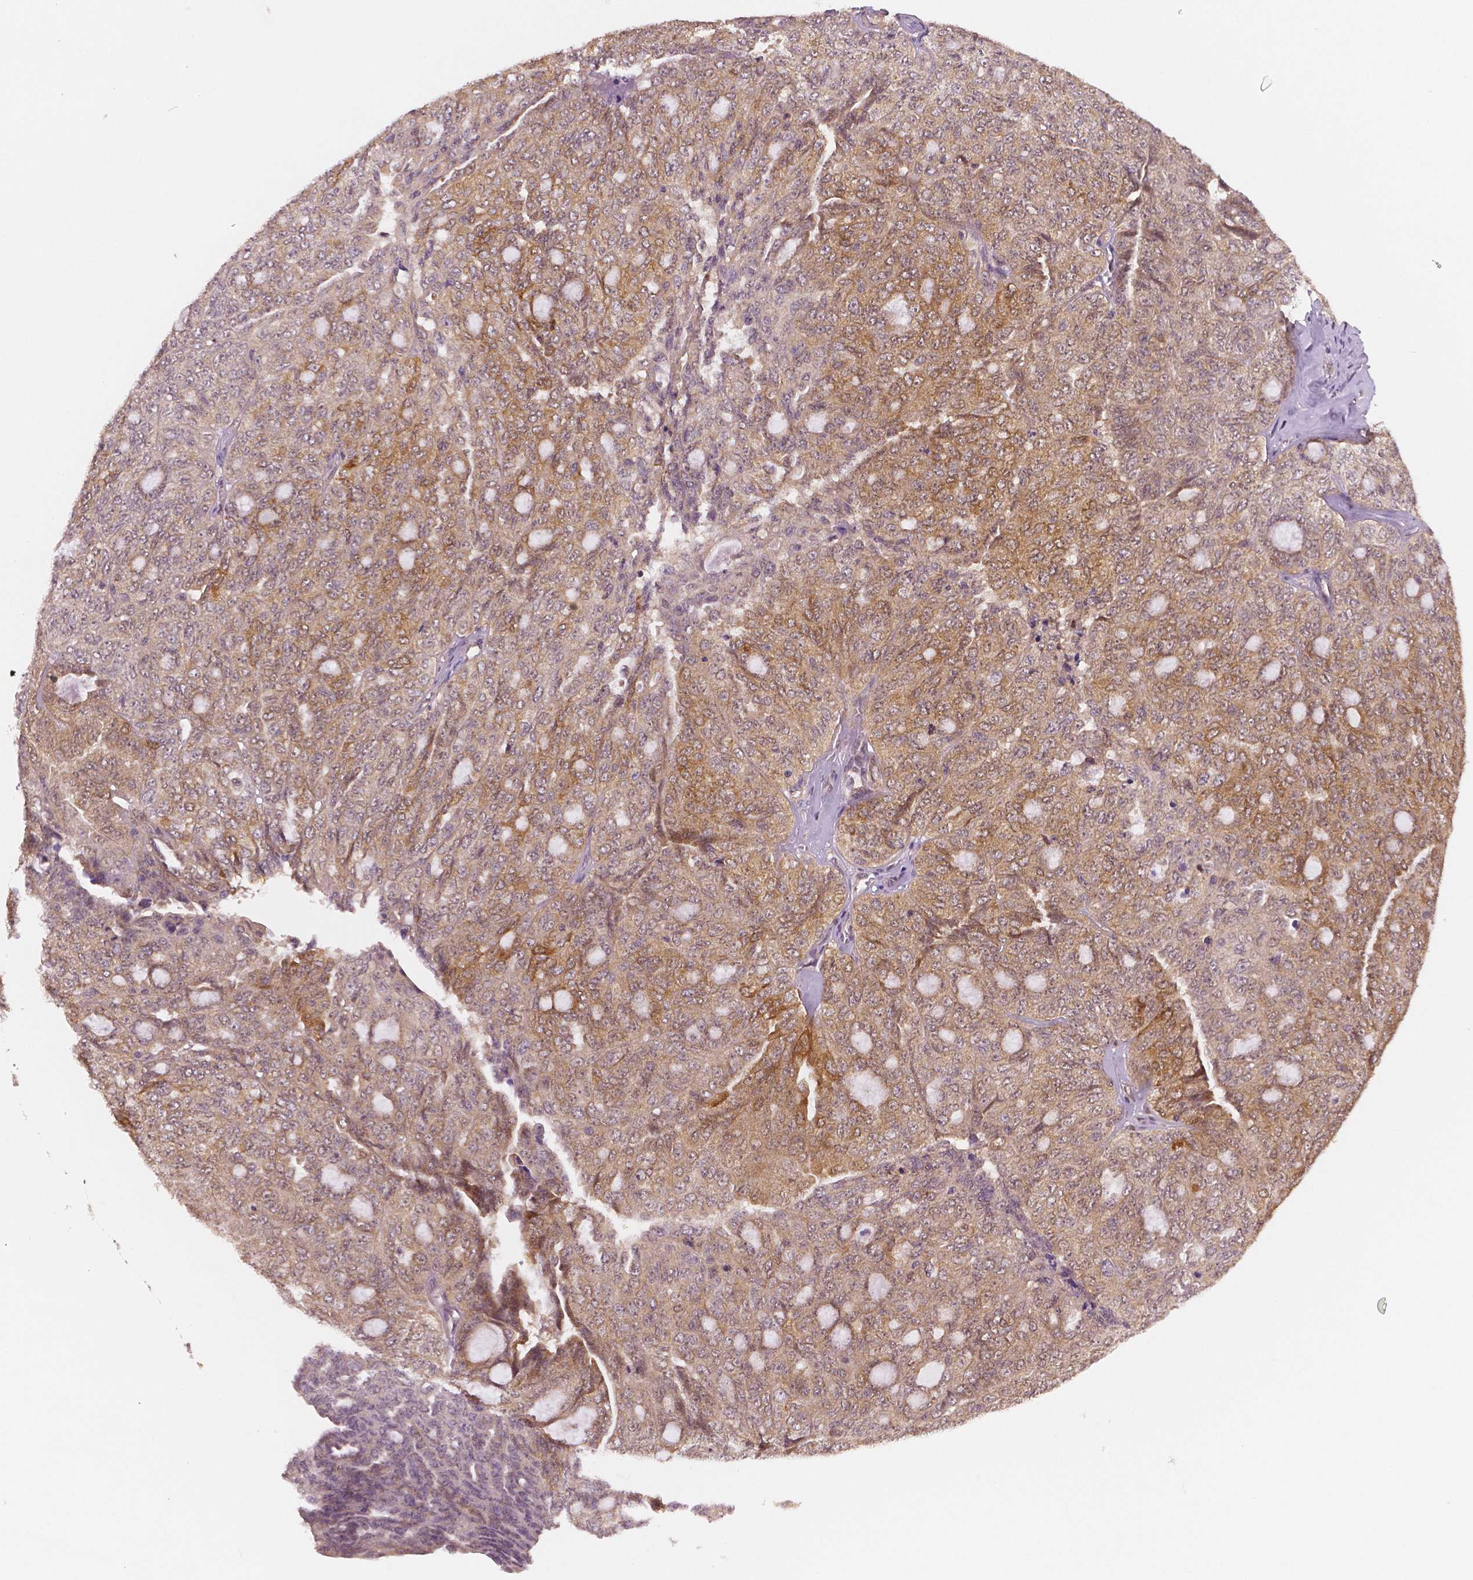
{"staining": {"intensity": "weak", "quantity": ">75%", "location": "cytoplasmic/membranous"}, "tissue": "ovarian cancer", "cell_type": "Tumor cells", "image_type": "cancer", "snomed": [{"axis": "morphology", "description": "Cystadenocarcinoma, serous, NOS"}, {"axis": "topography", "description": "Ovary"}], "caption": "A high-resolution image shows immunohistochemistry staining of serous cystadenocarcinoma (ovarian), which displays weak cytoplasmic/membranous staining in about >75% of tumor cells.", "gene": "STAT3", "patient": {"sex": "female", "age": 71}}